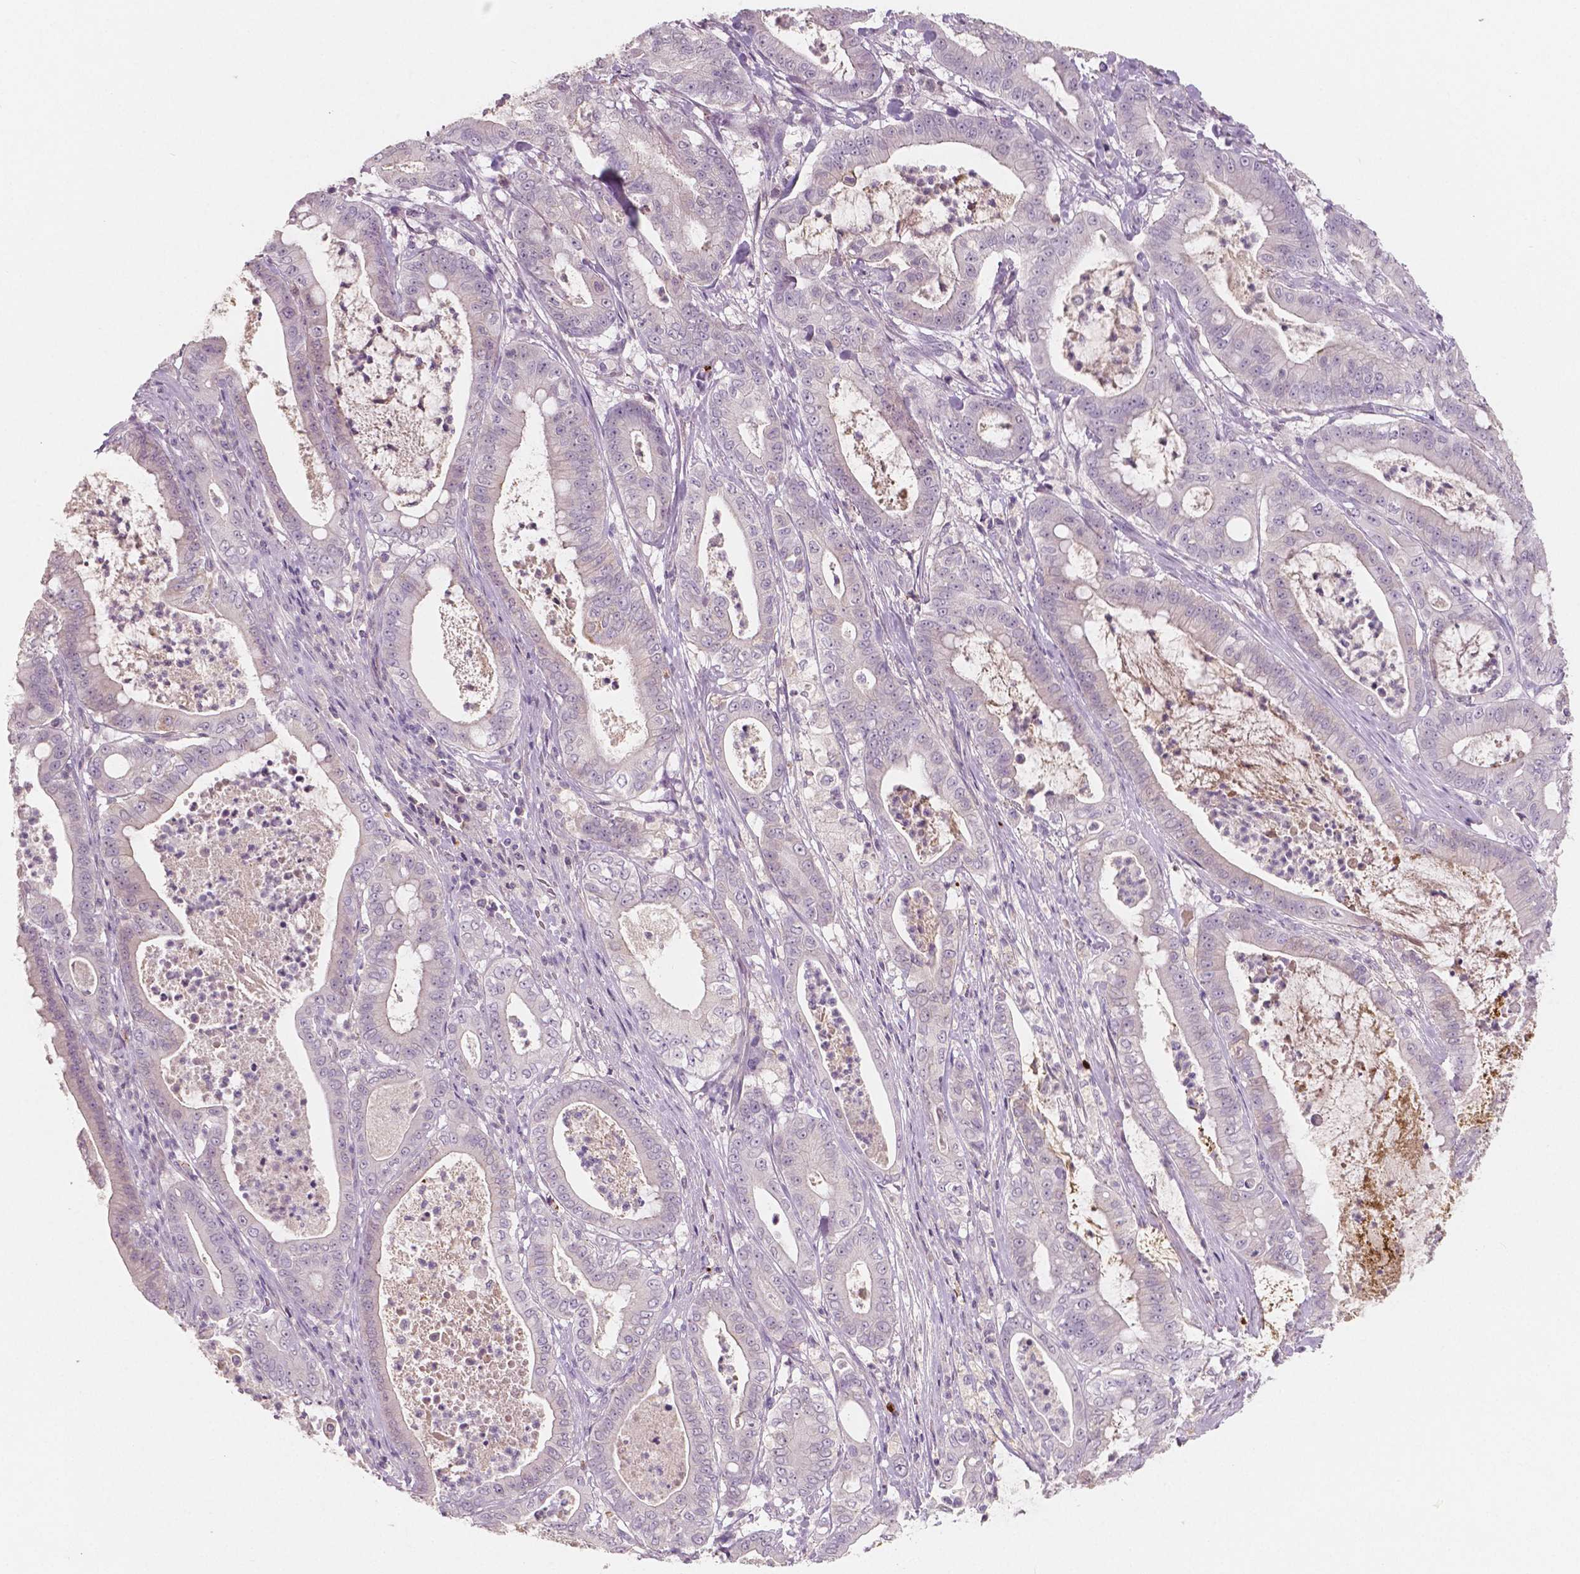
{"staining": {"intensity": "negative", "quantity": "none", "location": "none"}, "tissue": "pancreatic cancer", "cell_type": "Tumor cells", "image_type": "cancer", "snomed": [{"axis": "morphology", "description": "Adenocarcinoma, NOS"}, {"axis": "topography", "description": "Pancreas"}], "caption": "Immunohistochemistry (IHC) photomicrograph of neoplastic tissue: human pancreatic cancer stained with DAB (3,3'-diaminobenzidine) demonstrates no significant protein positivity in tumor cells. The staining was performed using DAB to visualize the protein expression in brown, while the nuclei were stained in blue with hematoxylin (Magnification: 20x).", "gene": "APOA4", "patient": {"sex": "male", "age": 71}}